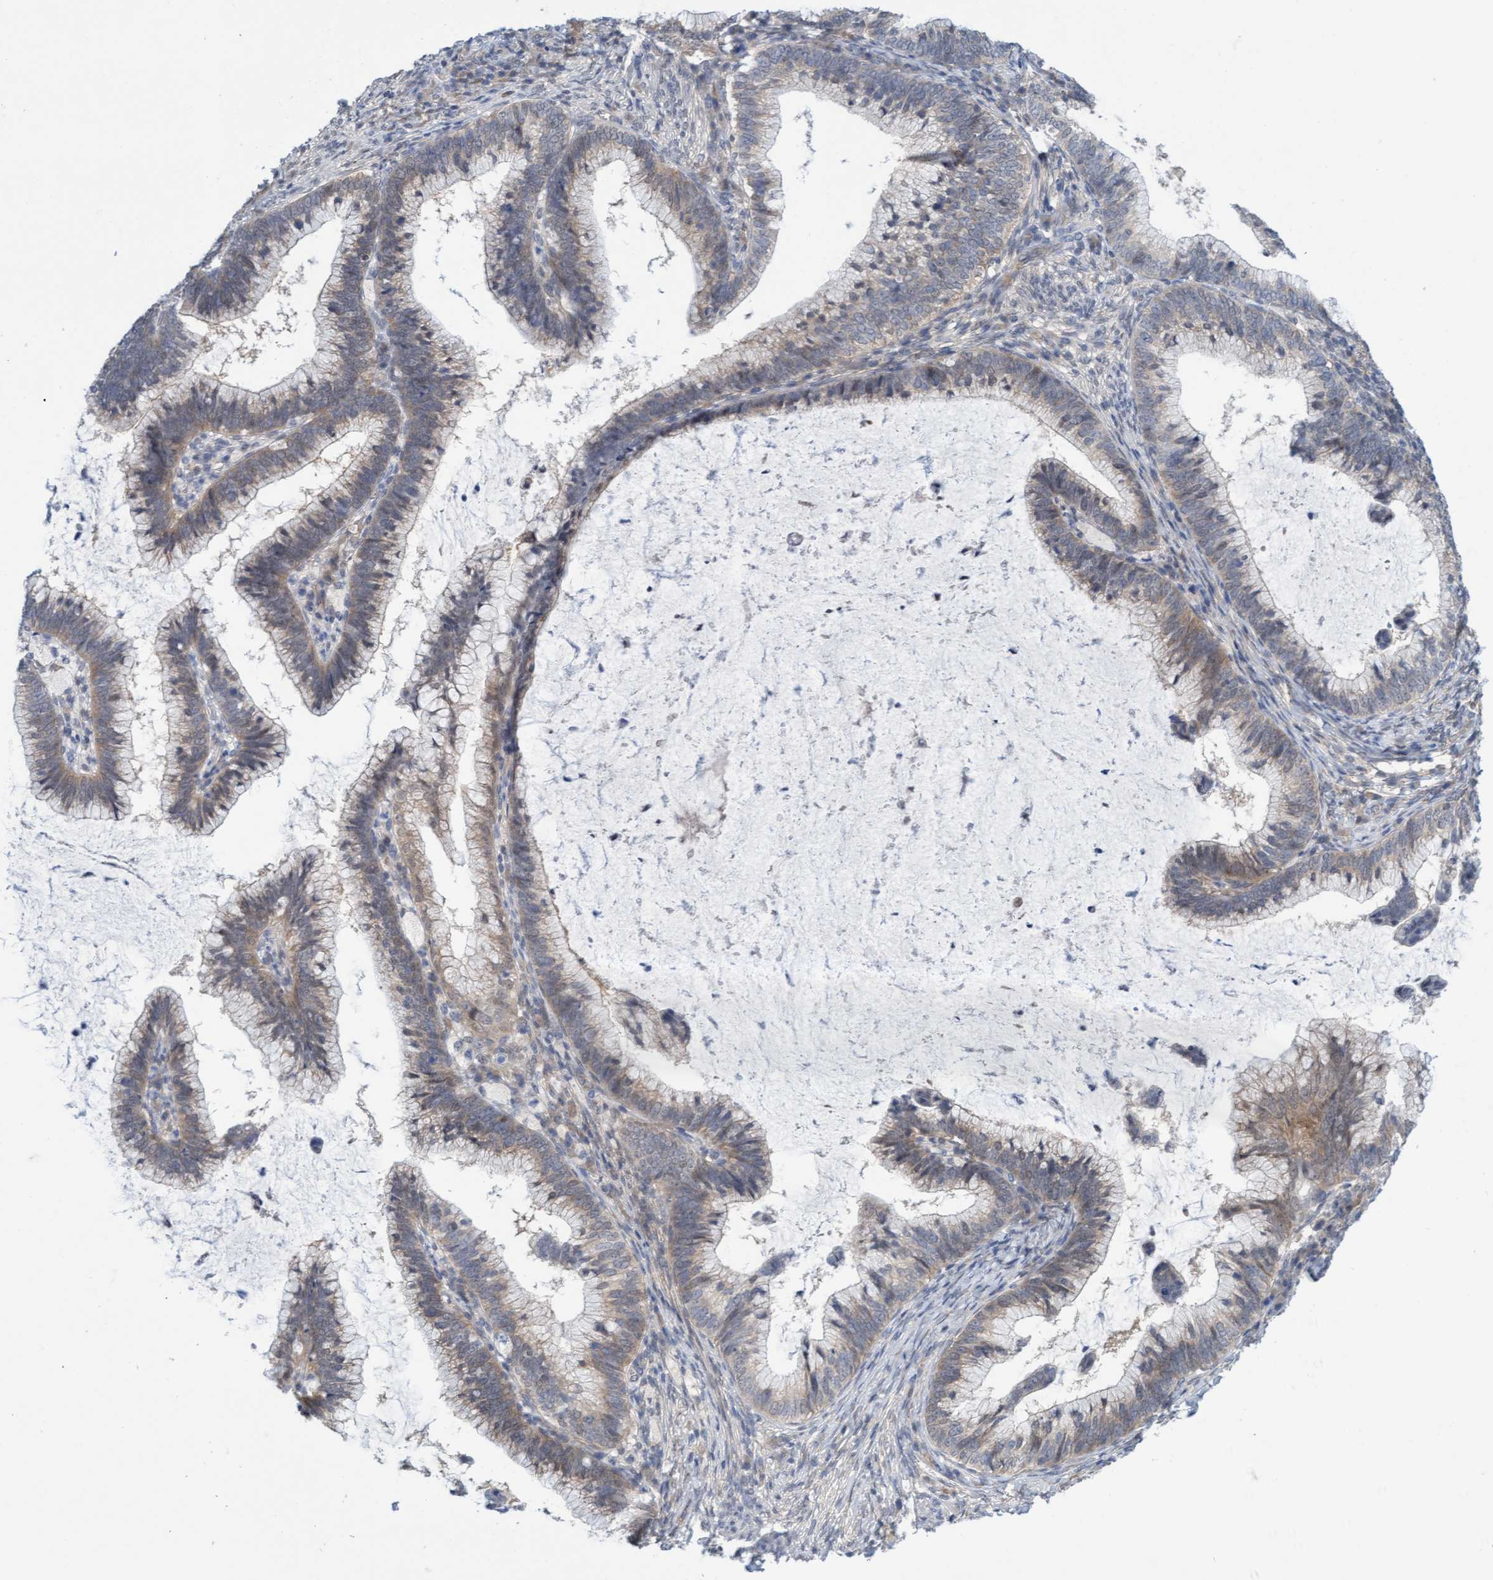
{"staining": {"intensity": "weak", "quantity": ">75%", "location": "cytoplasmic/membranous"}, "tissue": "cervical cancer", "cell_type": "Tumor cells", "image_type": "cancer", "snomed": [{"axis": "morphology", "description": "Adenocarcinoma, NOS"}, {"axis": "topography", "description": "Cervix"}], "caption": "Tumor cells exhibit low levels of weak cytoplasmic/membranous positivity in approximately >75% of cells in cervical cancer.", "gene": "AMZ2", "patient": {"sex": "female", "age": 36}}